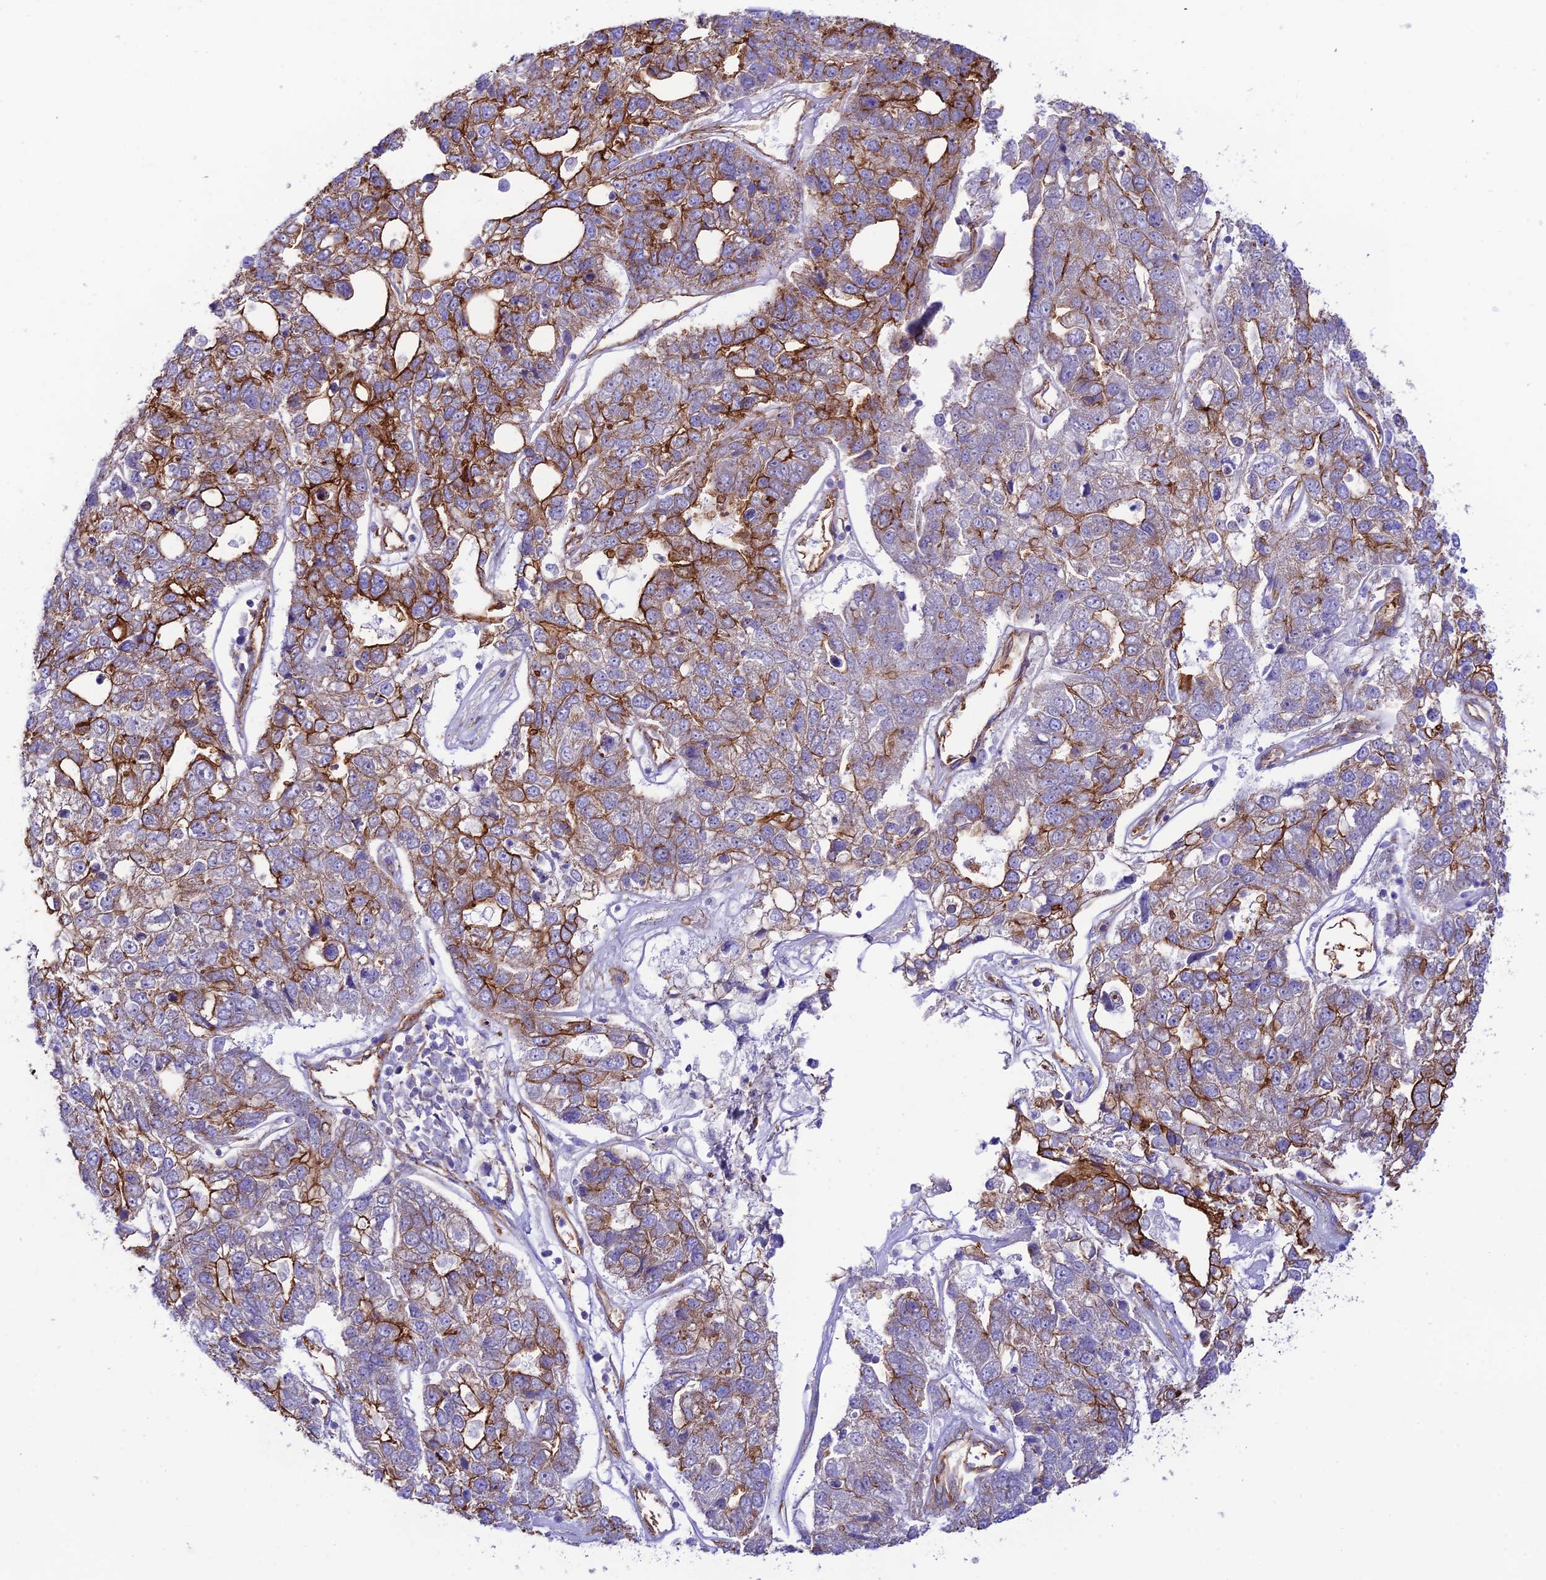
{"staining": {"intensity": "strong", "quantity": "25%-75%", "location": "cytoplasmic/membranous"}, "tissue": "pancreatic cancer", "cell_type": "Tumor cells", "image_type": "cancer", "snomed": [{"axis": "morphology", "description": "Adenocarcinoma, NOS"}, {"axis": "topography", "description": "Pancreas"}], "caption": "Protein staining exhibits strong cytoplasmic/membranous expression in approximately 25%-75% of tumor cells in adenocarcinoma (pancreatic). The staining was performed using DAB (3,3'-diaminobenzidine), with brown indicating positive protein expression. Nuclei are stained blue with hematoxylin.", "gene": "YPEL5", "patient": {"sex": "female", "age": 61}}